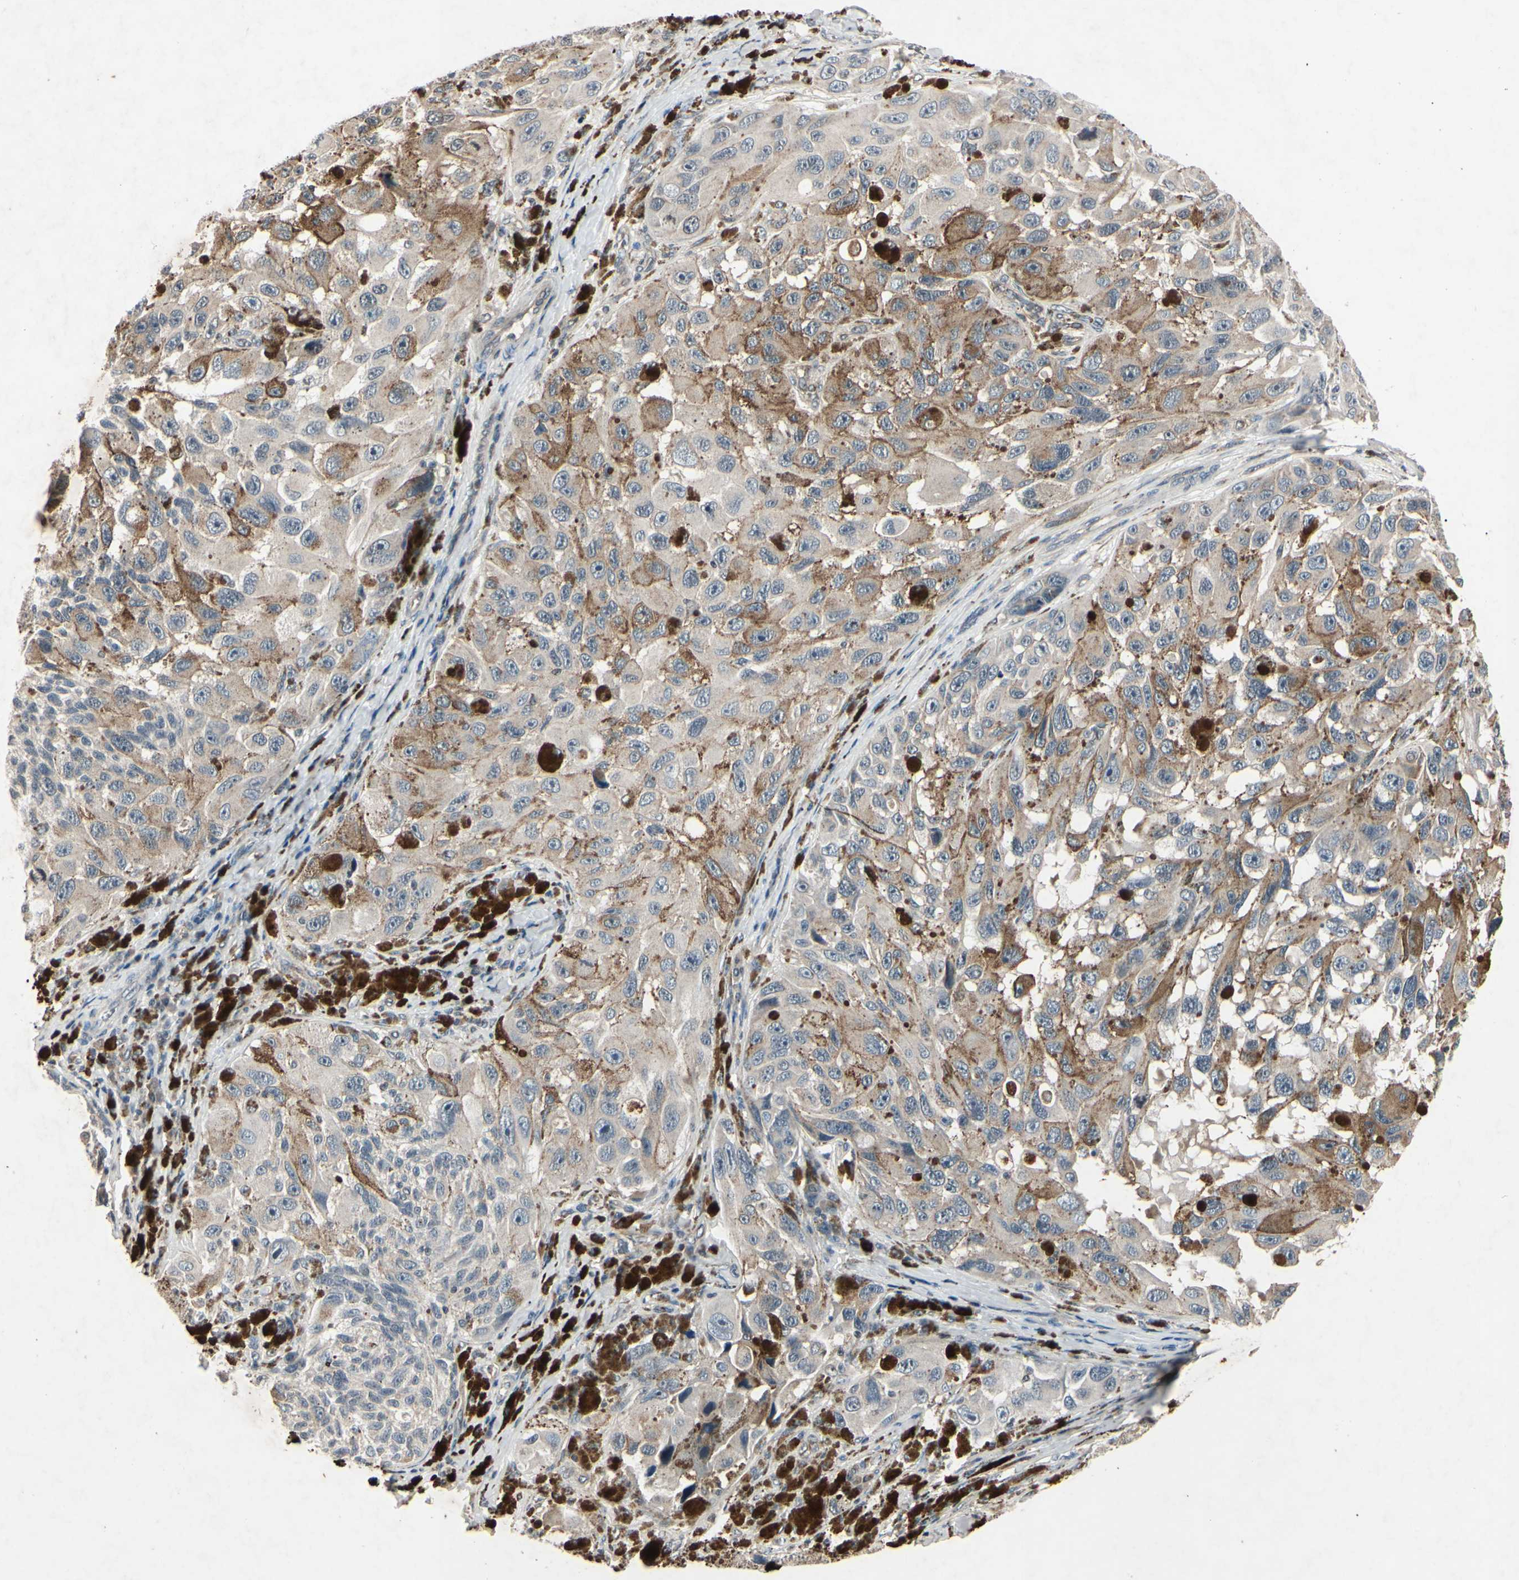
{"staining": {"intensity": "weak", "quantity": ">75%", "location": "cytoplasmic/membranous"}, "tissue": "melanoma", "cell_type": "Tumor cells", "image_type": "cancer", "snomed": [{"axis": "morphology", "description": "Malignant melanoma, NOS"}, {"axis": "topography", "description": "Skin"}], "caption": "An IHC micrograph of tumor tissue is shown. Protein staining in brown shows weak cytoplasmic/membranous positivity in malignant melanoma within tumor cells. The staining is performed using DAB (3,3'-diaminobenzidine) brown chromogen to label protein expression. The nuclei are counter-stained blue using hematoxylin.", "gene": "AEBP1", "patient": {"sex": "female", "age": 73}}